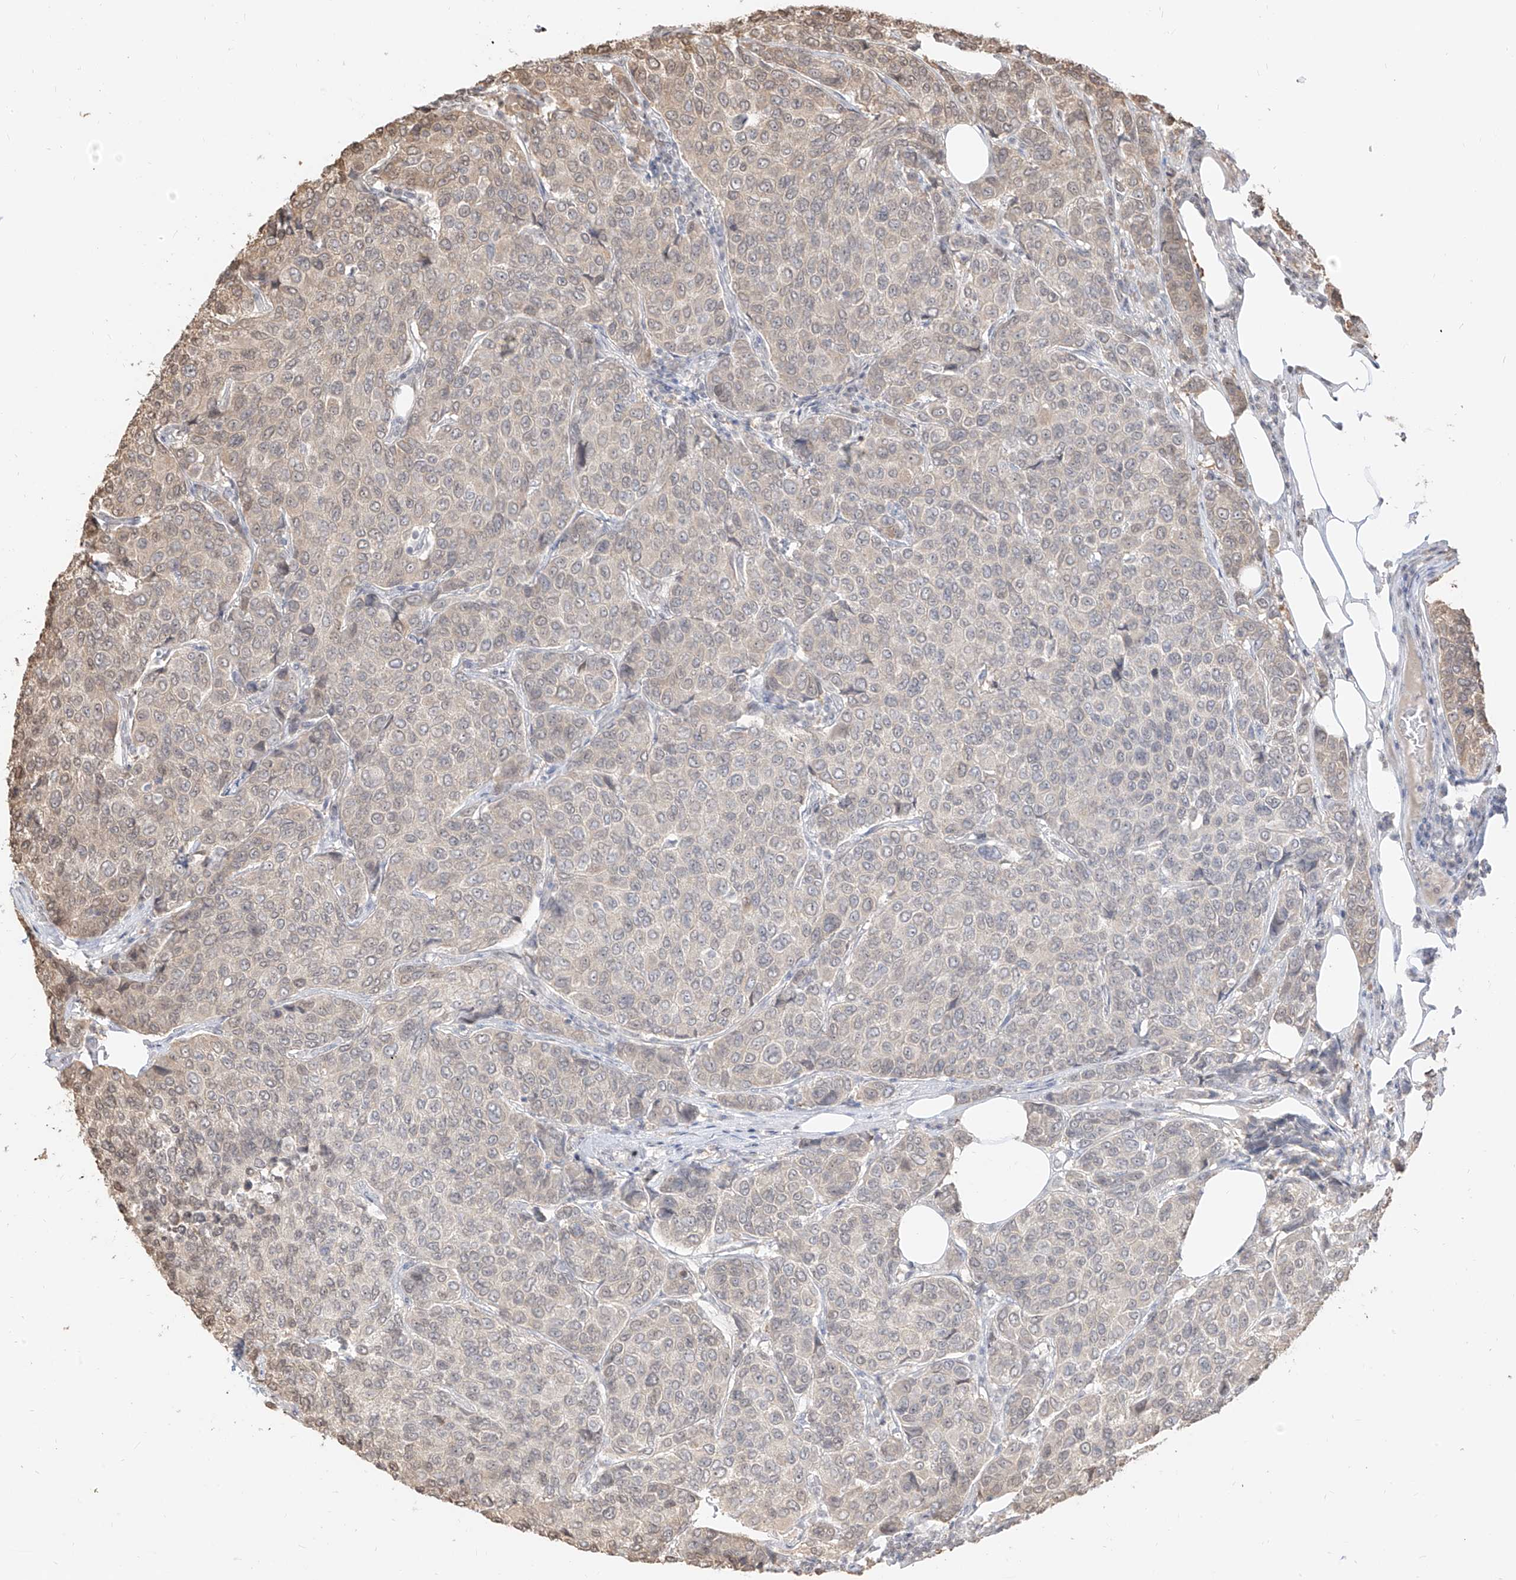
{"staining": {"intensity": "weak", "quantity": "<25%", "location": "cytoplasmic/membranous"}, "tissue": "breast cancer", "cell_type": "Tumor cells", "image_type": "cancer", "snomed": [{"axis": "morphology", "description": "Duct carcinoma"}, {"axis": "topography", "description": "Breast"}], "caption": "Immunohistochemistry histopathology image of human invasive ductal carcinoma (breast) stained for a protein (brown), which reveals no positivity in tumor cells.", "gene": "VMP1", "patient": {"sex": "female", "age": 55}}